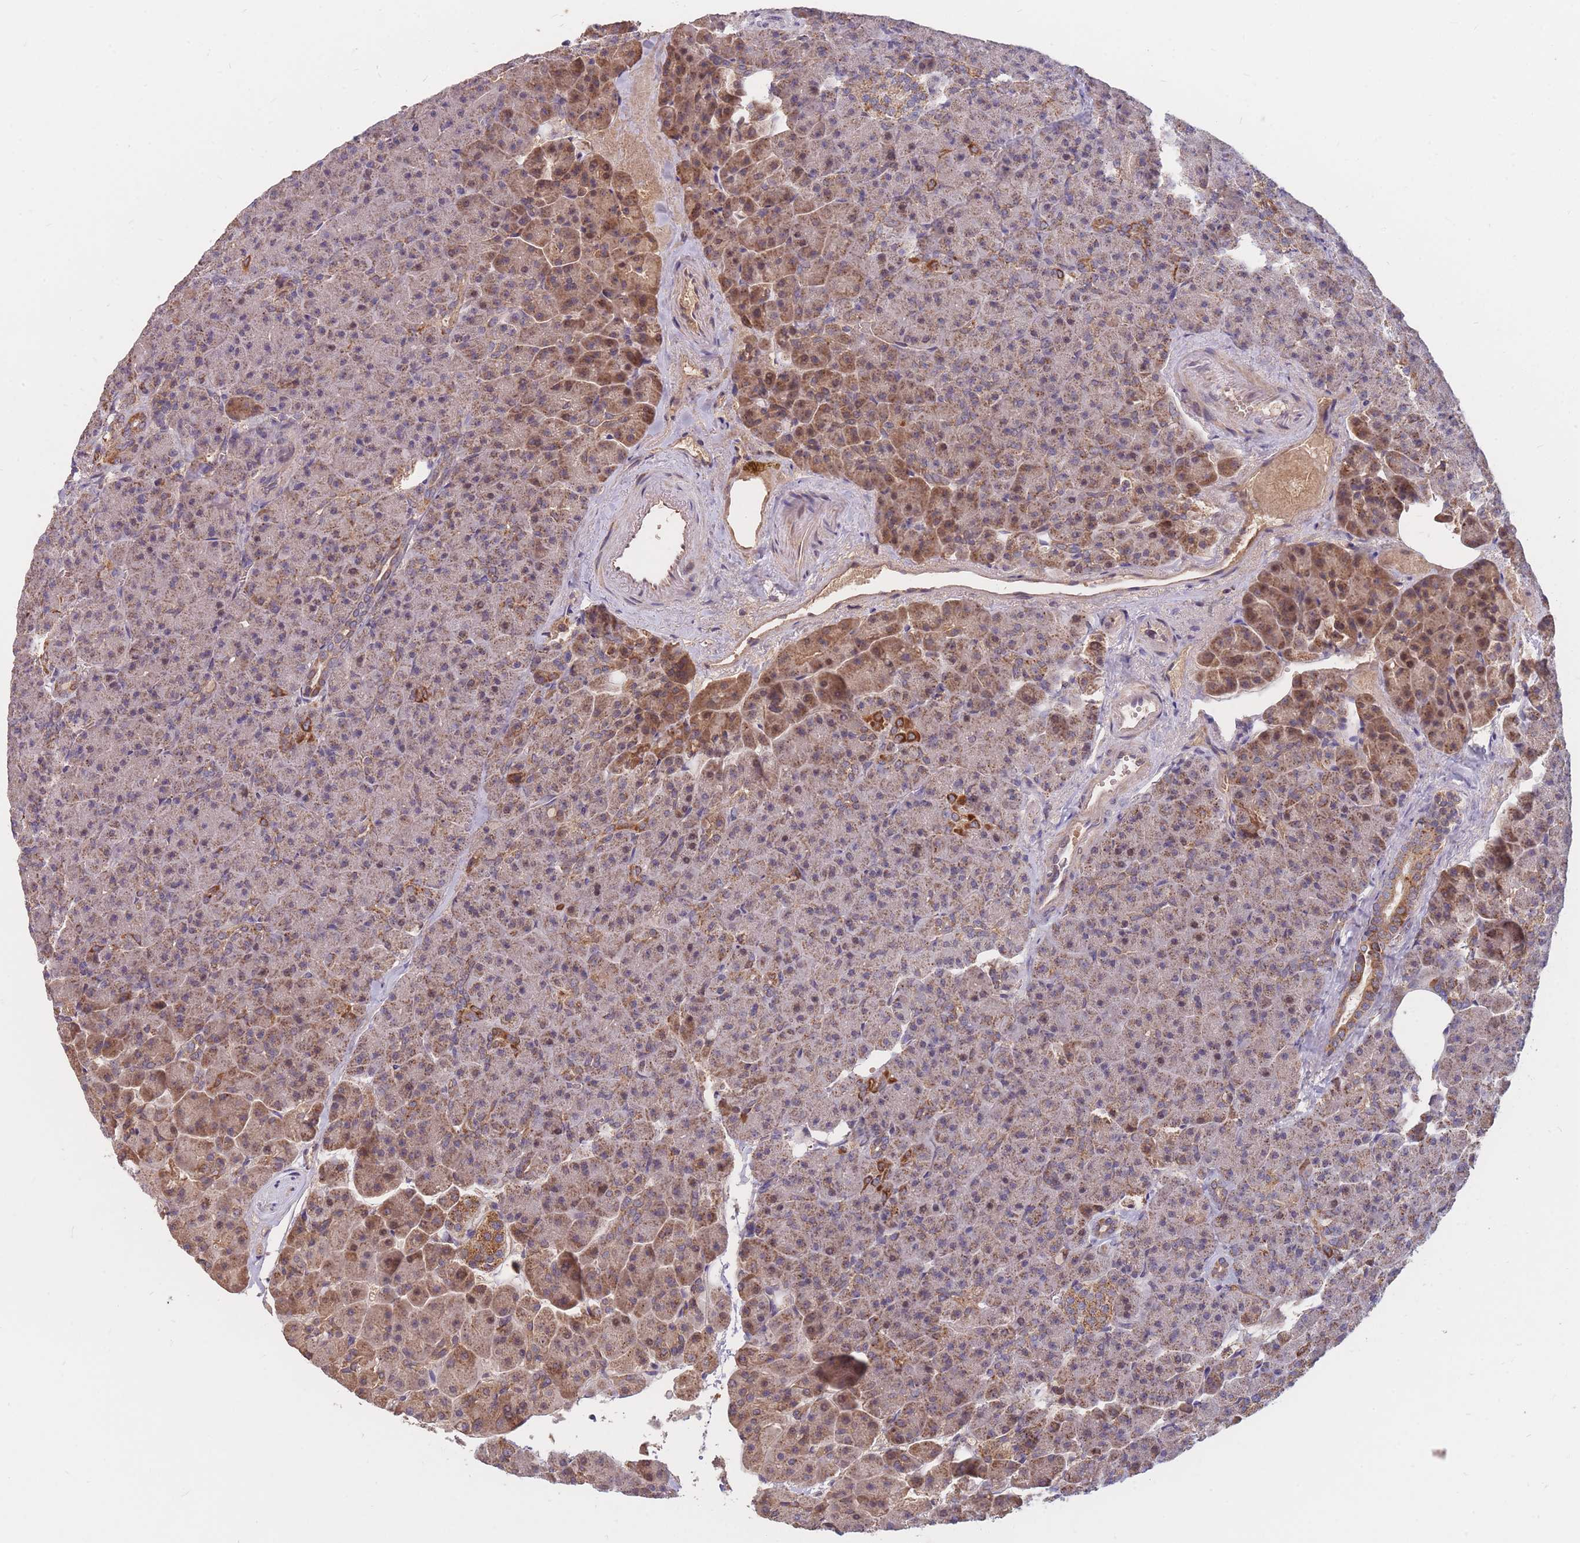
{"staining": {"intensity": "strong", "quantity": "25%-75%", "location": "cytoplasmic/membranous"}, "tissue": "pancreas", "cell_type": "Exocrine glandular cells", "image_type": "normal", "snomed": [{"axis": "morphology", "description": "Normal tissue, NOS"}, {"axis": "topography", "description": "Pancreas"}], "caption": "A brown stain labels strong cytoplasmic/membranous staining of a protein in exocrine glandular cells of unremarkable pancreas. (IHC, brightfield microscopy, high magnification).", "gene": "PTPMT1", "patient": {"sex": "female", "age": 74}}